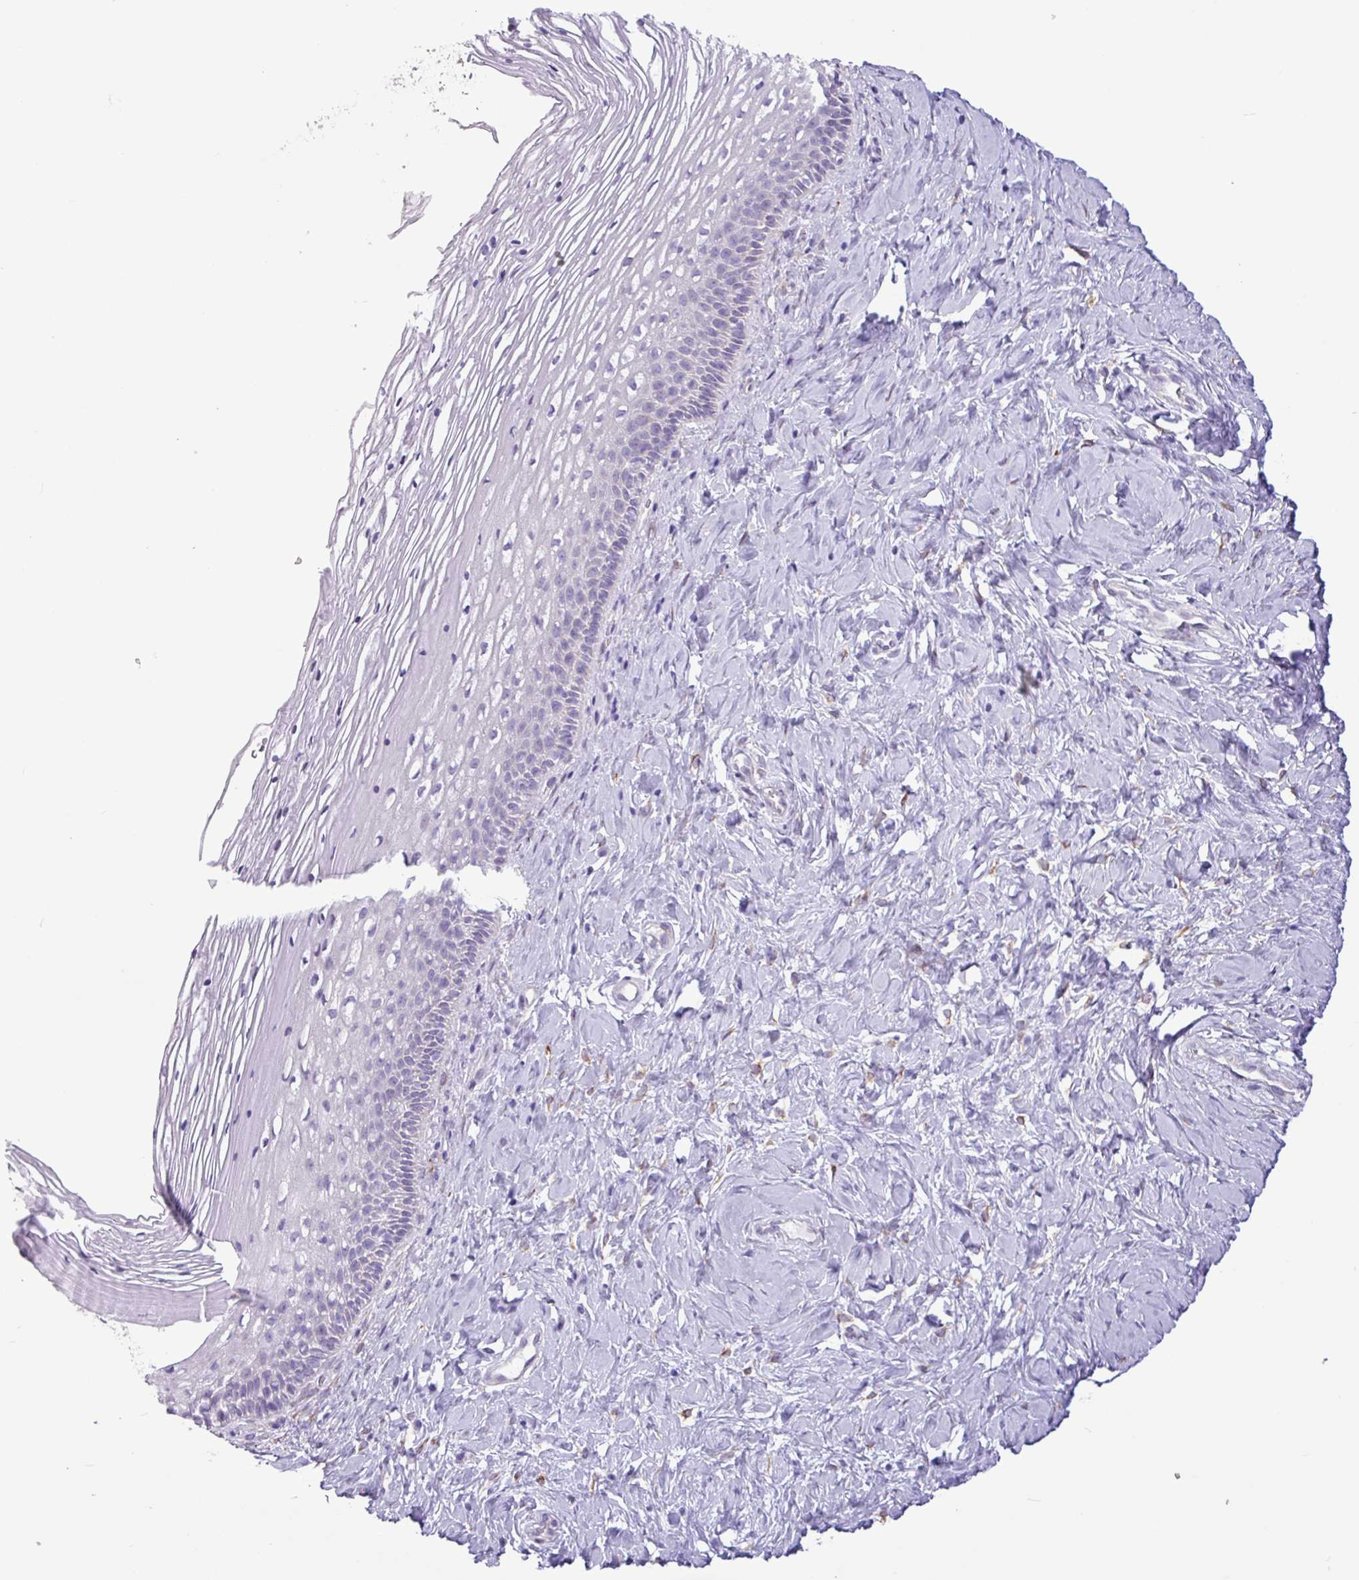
{"staining": {"intensity": "moderate", "quantity": "25%-75%", "location": "cytoplasmic/membranous"}, "tissue": "cervix", "cell_type": "Glandular cells", "image_type": "normal", "snomed": [{"axis": "morphology", "description": "Normal tissue, NOS"}, {"axis": "topography", "description": "Cervix"}], "caption": "An image of human cervix stained for a protein exhibits moderate cytoplasmic/membranous brown staining in glandular cells.", "gene": "SLC38A1", "patient": {"sex": "female", "age": 36}}